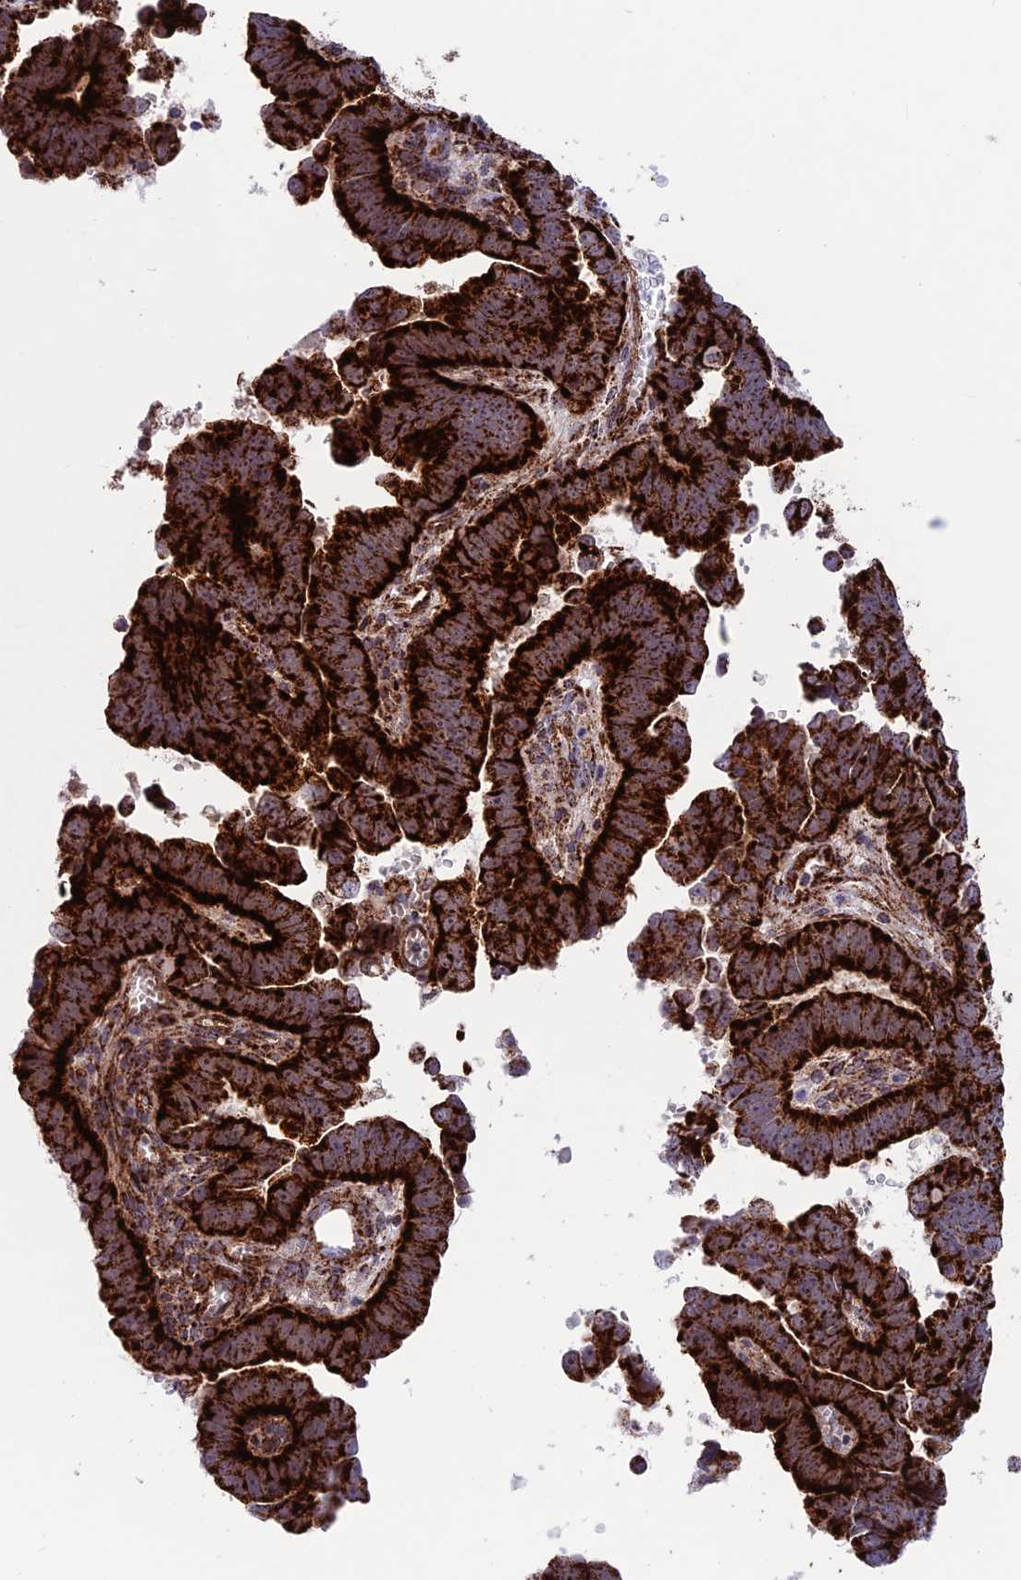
{"staining": {"intensity": "strong", "quantity": ">75%", "location": "cytoplasmic/membranous"}, "tissue": "endometrial cancer", "cell_type": "Tumor cells", "image_type": "cancer", "snomed": [{"axis": "morphology", "description": "Adenocarcinoma, NOS"}, {"axis": "topography", "description": "Endometrium"}], "caption": "High-power microscopy captured an immunohistochemistry (IHC) photomicrograph of endometrial adenocarcinoma, revealing strong cytoplasmic/membranous staining in approximately >75% of tumor cells.", "gene": "MRPS18B", "patient": {"sex": "female", "age": 75}}